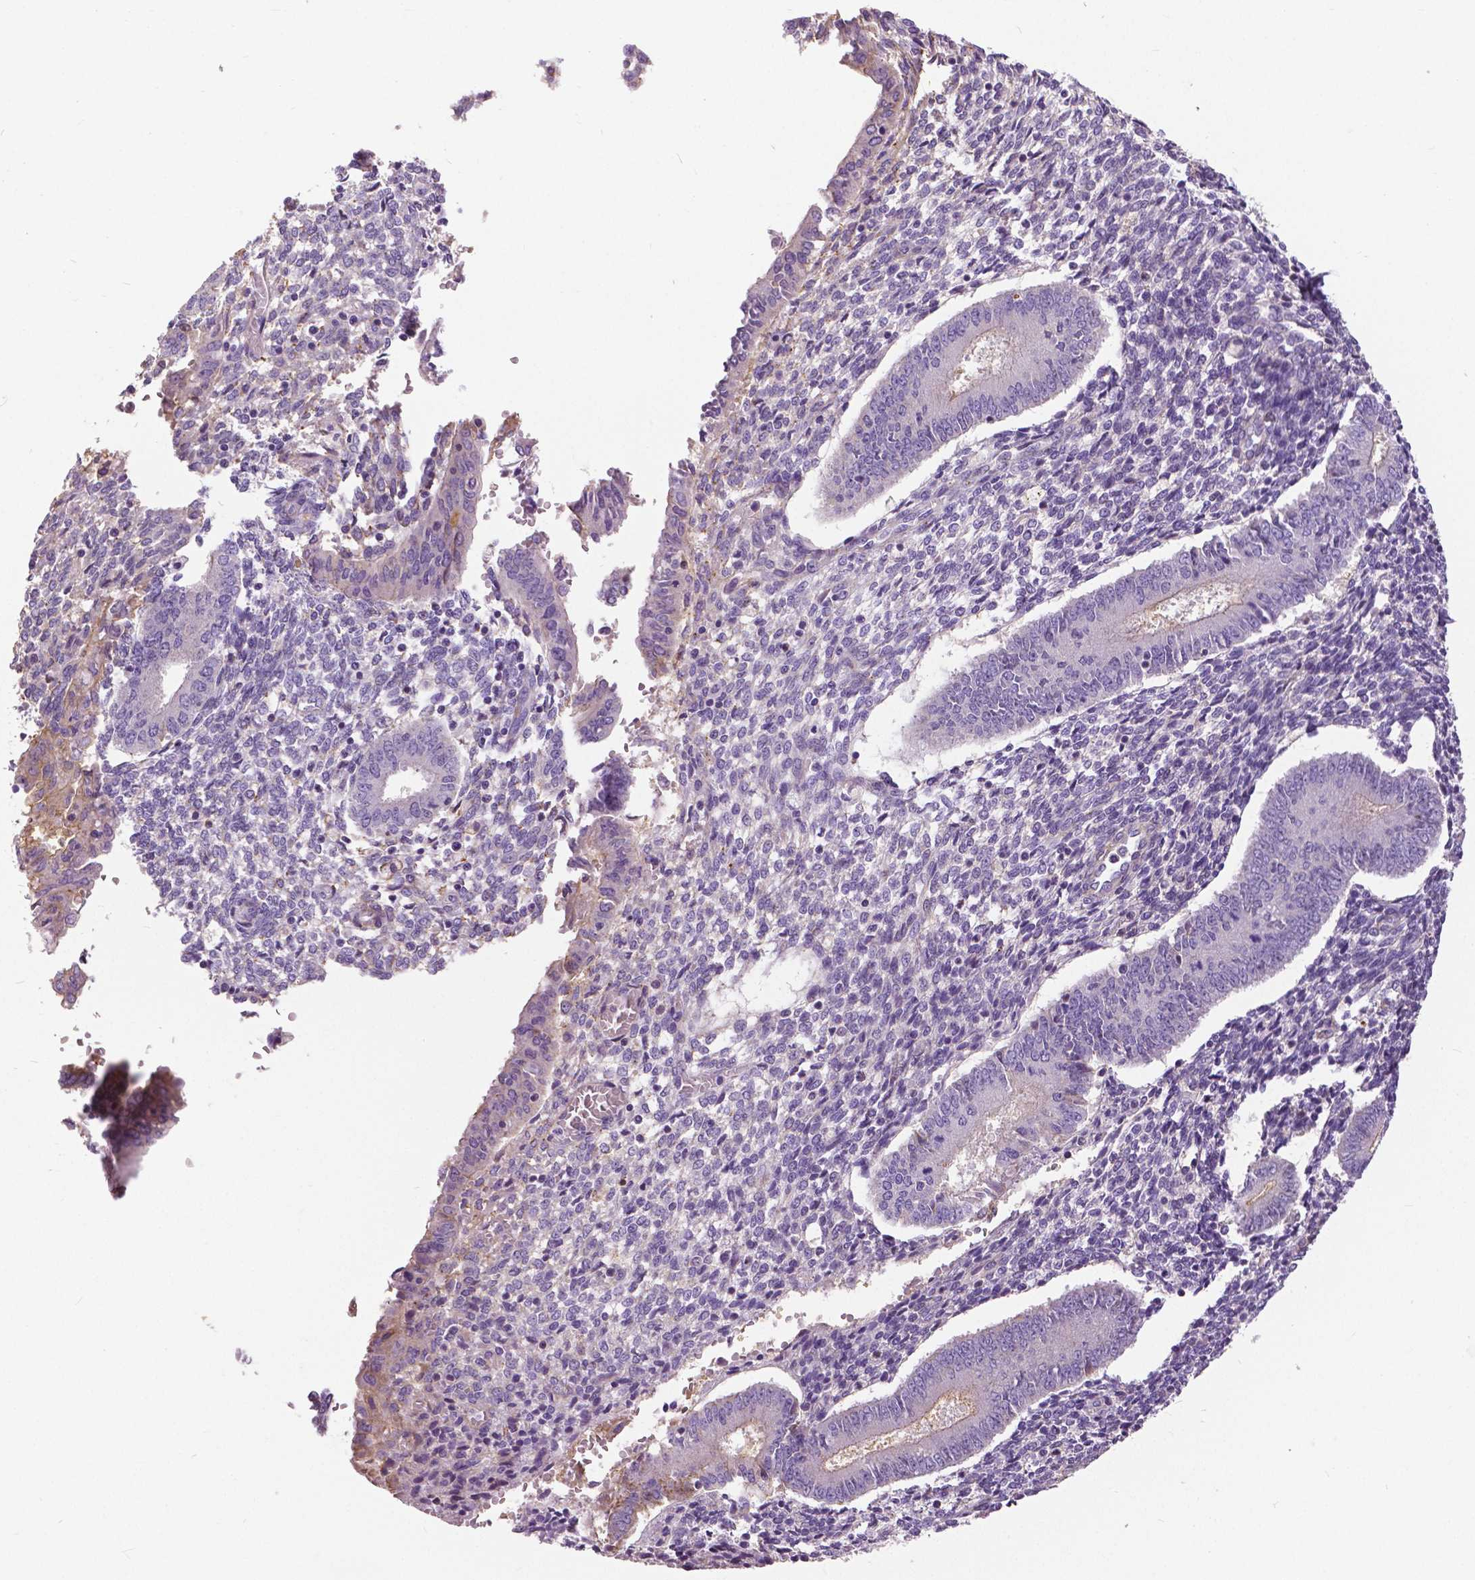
{"staining": {"intensity": "negative", "quantity": "none", "location": "none"}, "tissue": "endometrium", "cell_type": "Cells in endometrial stroma", "image_type": "normal", "snomed": [{"axis": "morphology", "description": "Normal tissue, NOS"}, {"axis": "topography", "description": "Endometrium"}], "caption": "This micrograph is of unremarkable endometrium stained with immunohistochemistry (IHC) to label a protein in brown with the nuclei are counter-stained blue. There is no staining in cells in endometrial stroma. The staining was performed using DAB (3,3'-diaminobenzidine) to visualize the protein expression in brown, while the nuclei were stained in blue with hematoxylin (Magnification: 20x).", "gene": "ANXA13", "patient": {"sex": "female", "age": 40}}